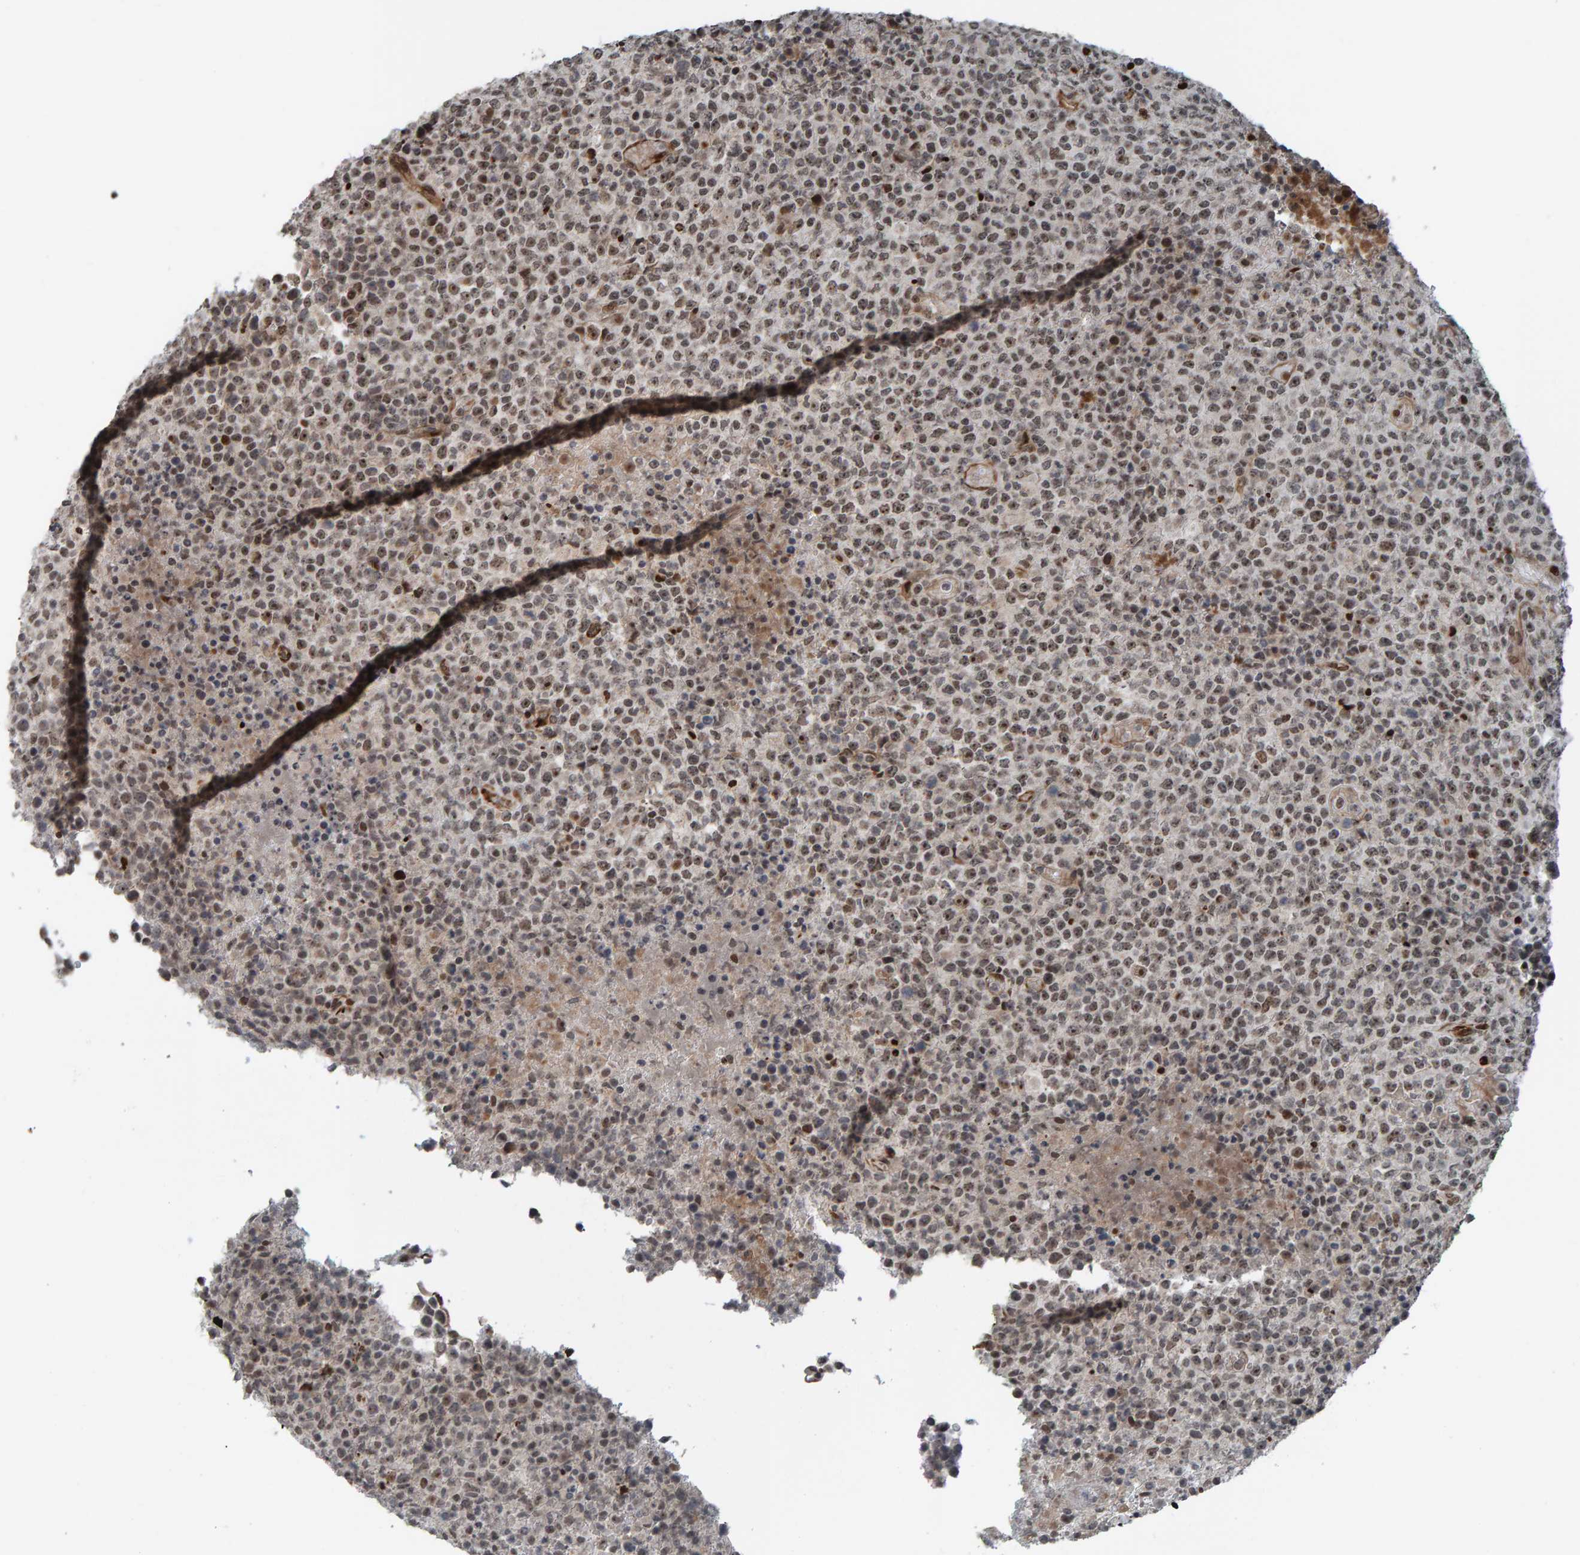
{"staining": {"intensity": "weak", "quantity": ">75%", "location": "nuclear"}, "tissue": "lymphoma", "cell_type": "Tumor cells", "image_type": "cancer", "snomed": [{"axis": "morphology", "description": "Malignant lymphoma, non-Hodgkin's type, High grade"}, {"axis": "topography", "description": "Lymph node"}], "caption": "High-grade malignant lymphoma, non-Hodgkin's type stained with immunohistochemistry reveals weak nuclear staining in about >75% of tumor cells.", "gene": "ZNF366", "patient": {"sex": "male", "age": 13}}